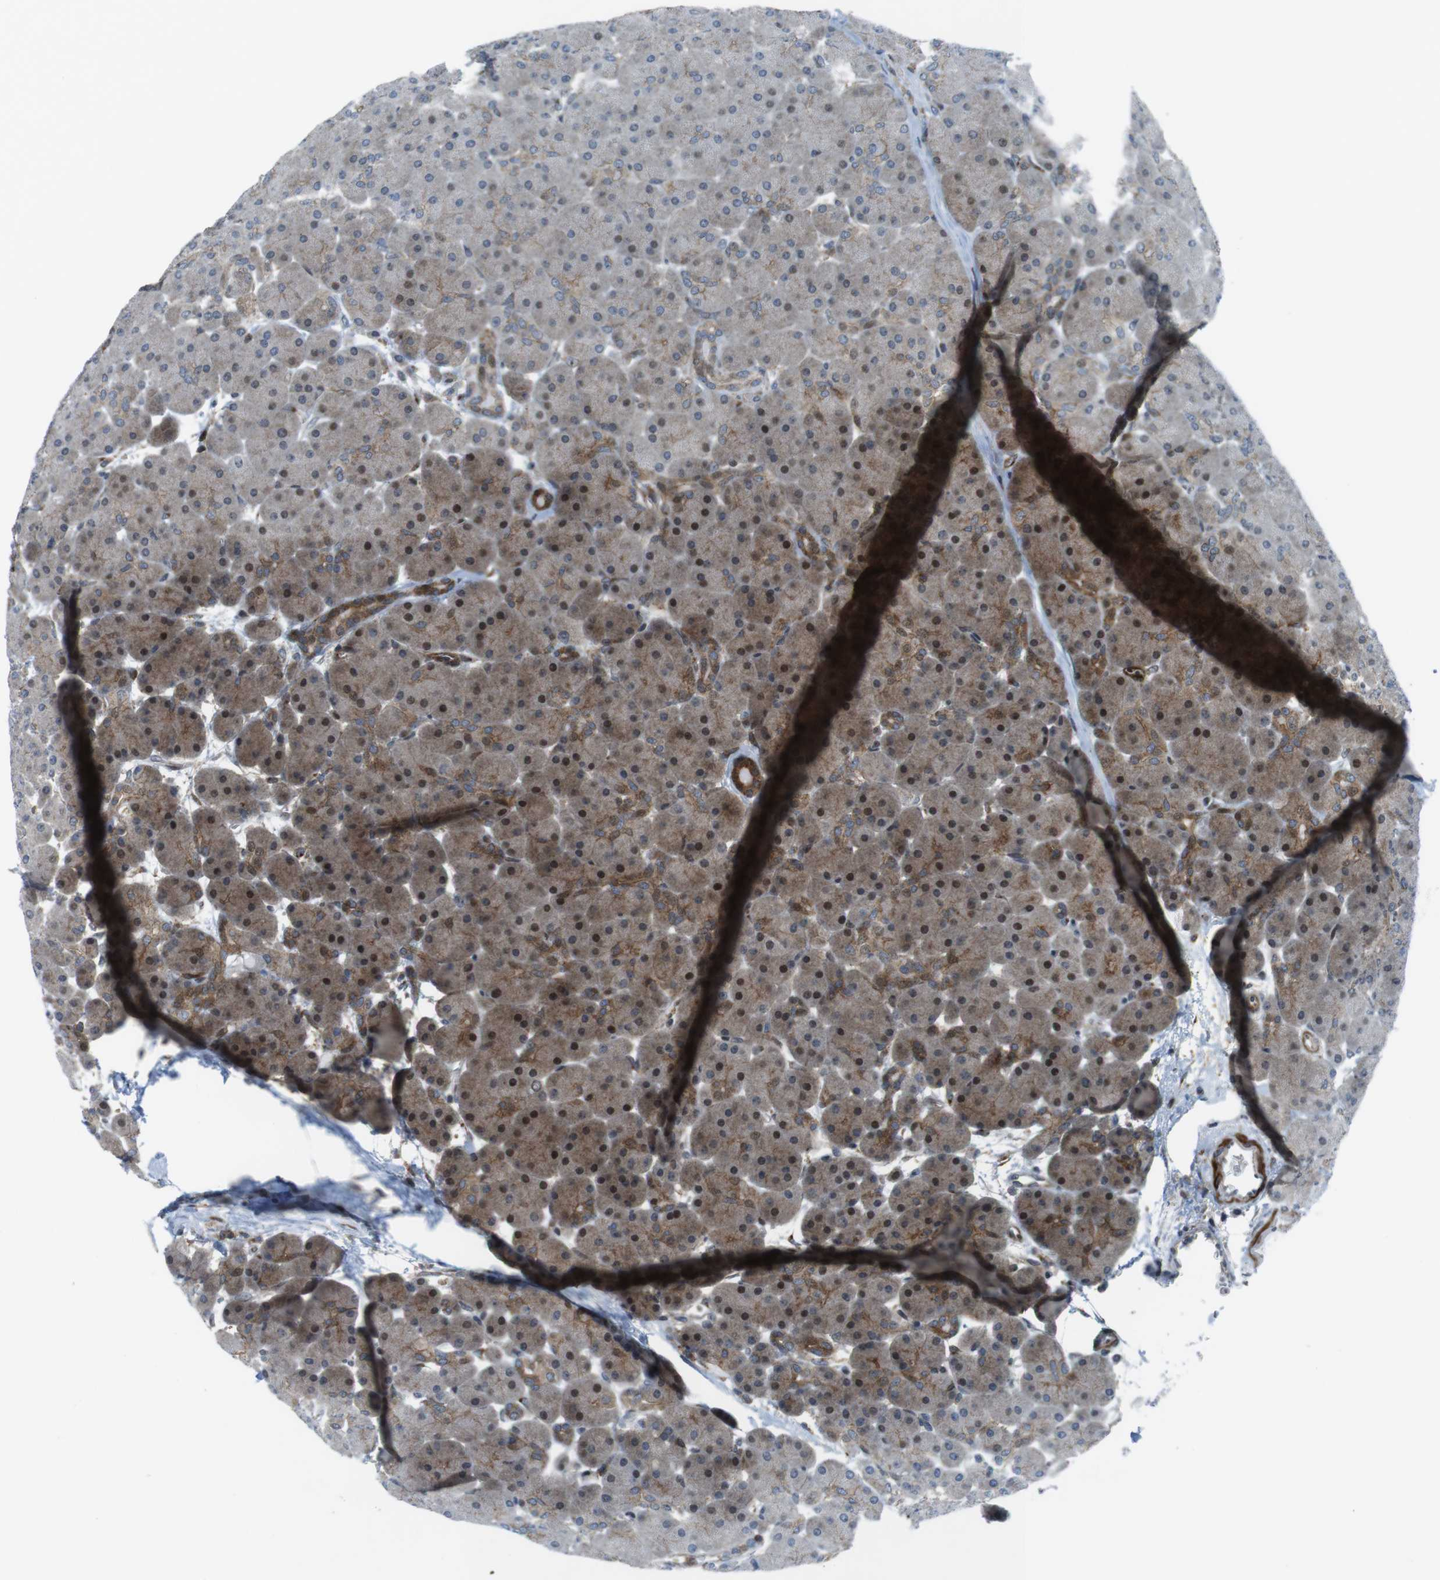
{"staining": {"intensity": "moderate", "quantity": "25%-75%", "location": "cytoplasmic/membranous,nuclear"}, "tissue": "pancreas", "cell_type": "Exocrine glandular cells", "image_type": "normal", "snomed": [{"axis": "morphology", "description": "Normal tissue, NOS"}, {"axis": "topography", "description": "Pancreas"}], "caption": "Pancreas stained for a protein exhibits moderate cytoplasmic/membranous,nuclear positivity in exocrine glandular cells. (Brightfield microscopy of DAB IHC at high magnification).", "gene": "CUL7", "patient": {"sex": "male", "age": 66}}